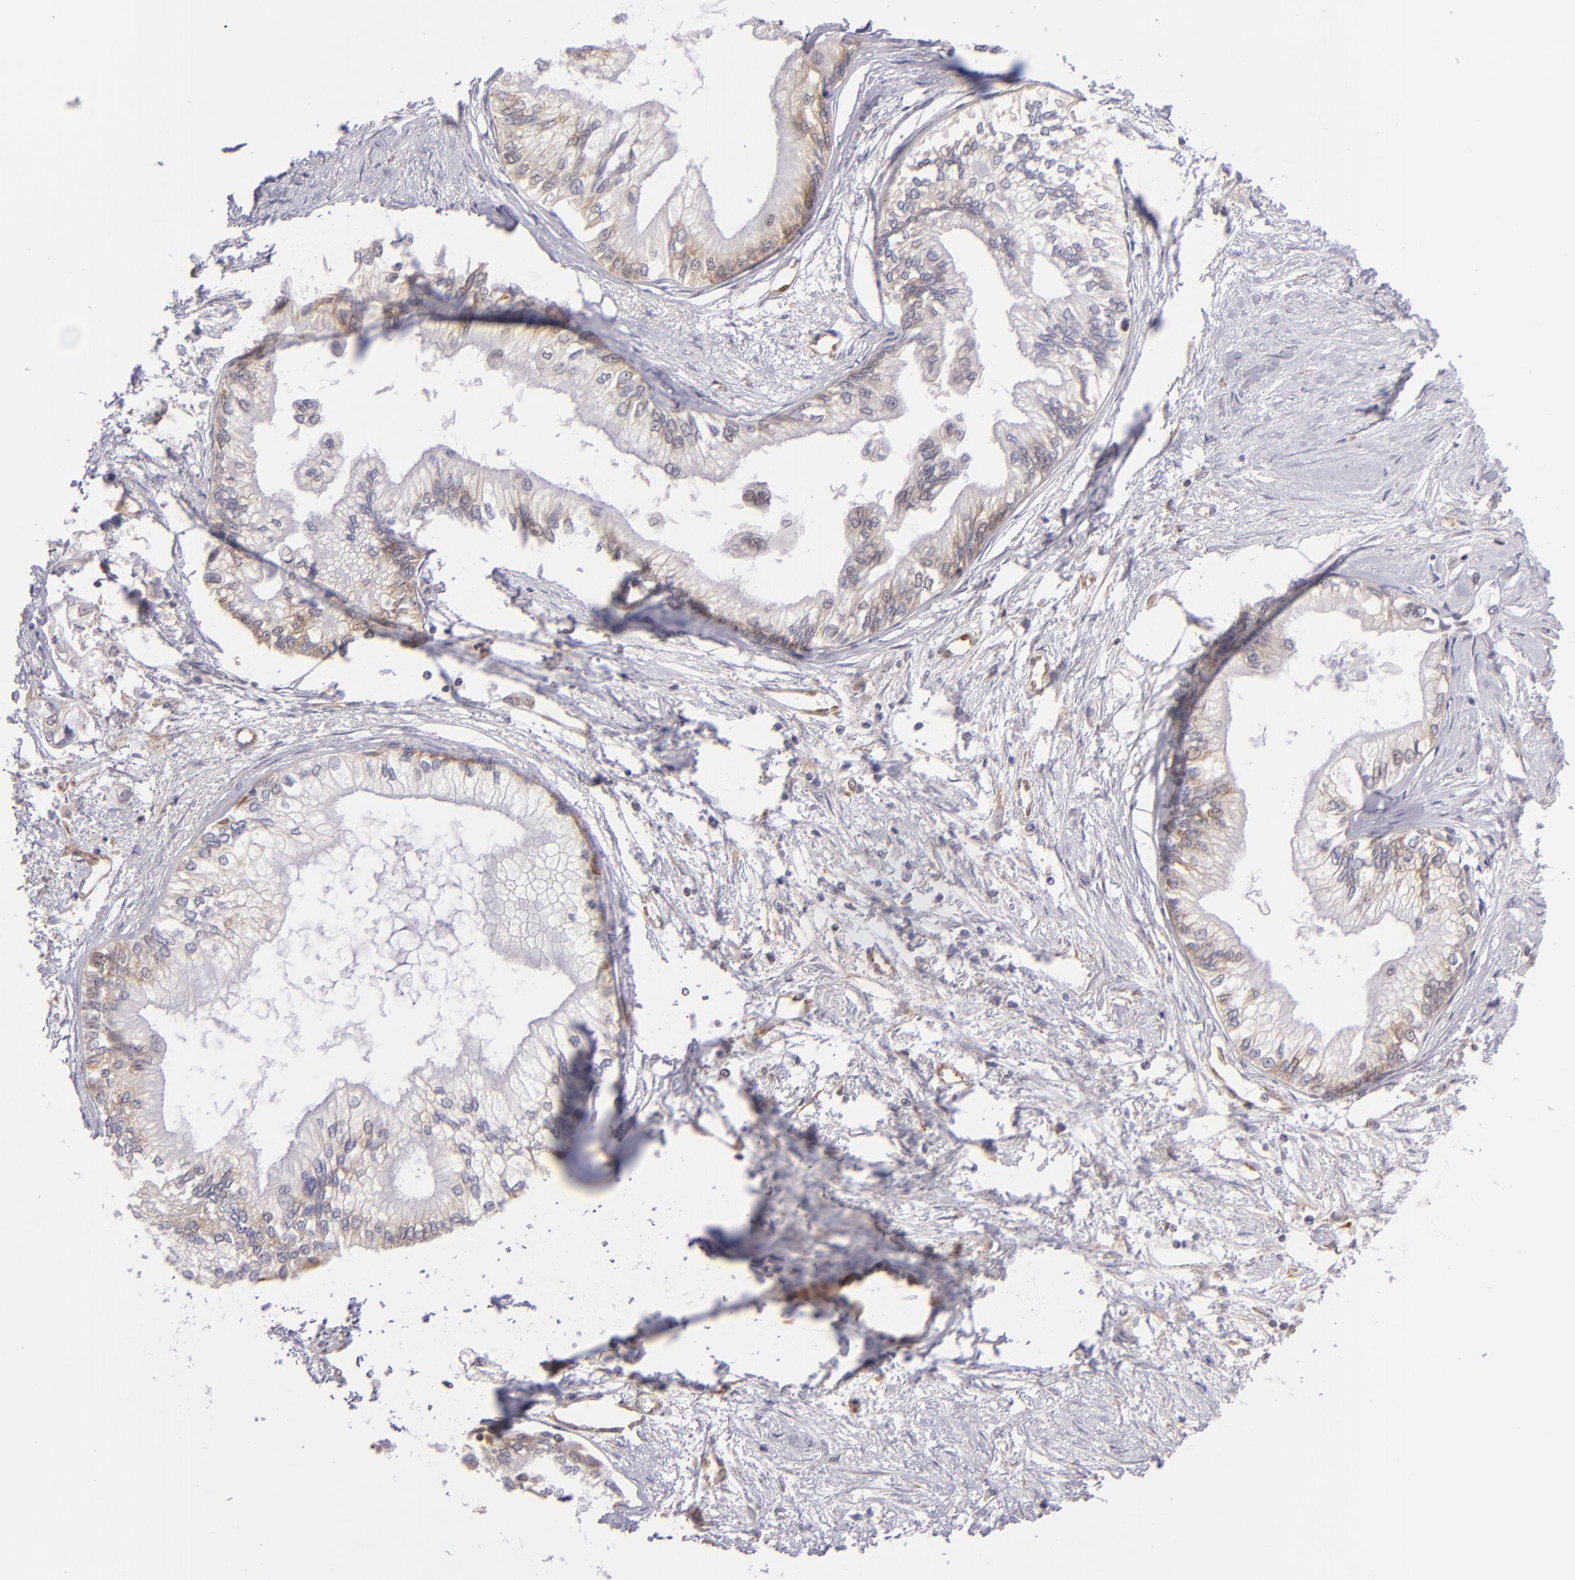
{"staining": {"intensity": "weak", "quantity": "<25%", "location": "cytoplasmic/membranous"}, "tissue": "pancreatic cancer", "cell_type": "Tumor cells", "image_type": "cancer", "snomed": [{"axis": "morphology", "description": "Adenocarcinoma, NOS"}, {"axis": "topography", "description": "Pancreas"}], "caption": "Immunohistochemistry (IHC) of human pancreatic adenocarcinoma shows no staining in tumor cells. The staining is performed using DAB brown chromogen with nuclei counter-stained in using hematoxylin.", "gene": "PTPN13", "patient": {"sex": "male", "age": 79}}